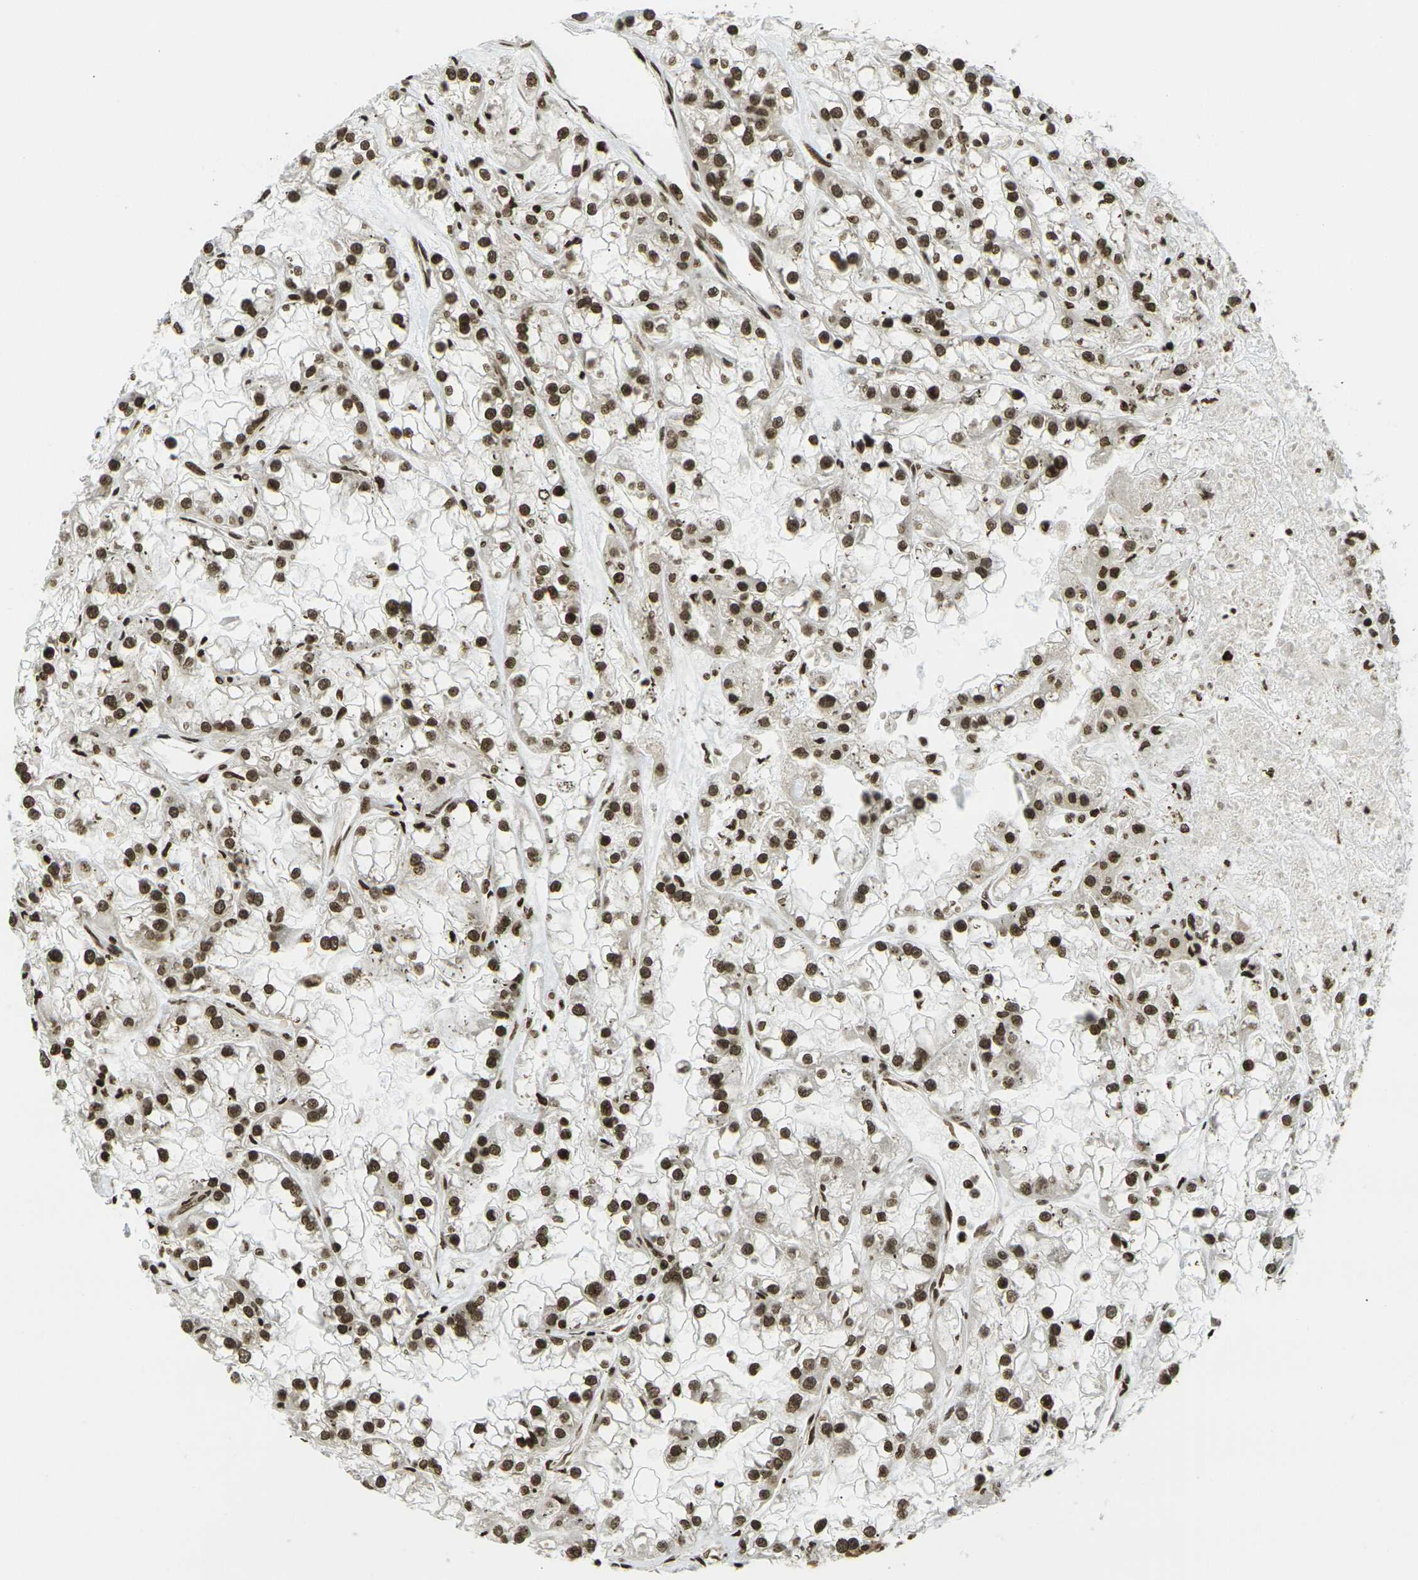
{"staining": {"intensity": "strong", "quantity": ">75%", "location": "nuclear"}, "tissue": "renal cancer", "cell_type": "Tumor cells", "image_type": "cancer", "snomed": [{"axis": "morphology", "description": "Adenocarcinoma, NOS"}, {"axis": "topography", "description": "Kidney"}], "caption": "Strong nuclear expression for a protein is appreciated in approximately >75% of tumor cells of adenocarcinoma (renal) using IHC.", "gene": "RUVBL2", "patient": {"sex": "female", "age": 52}}